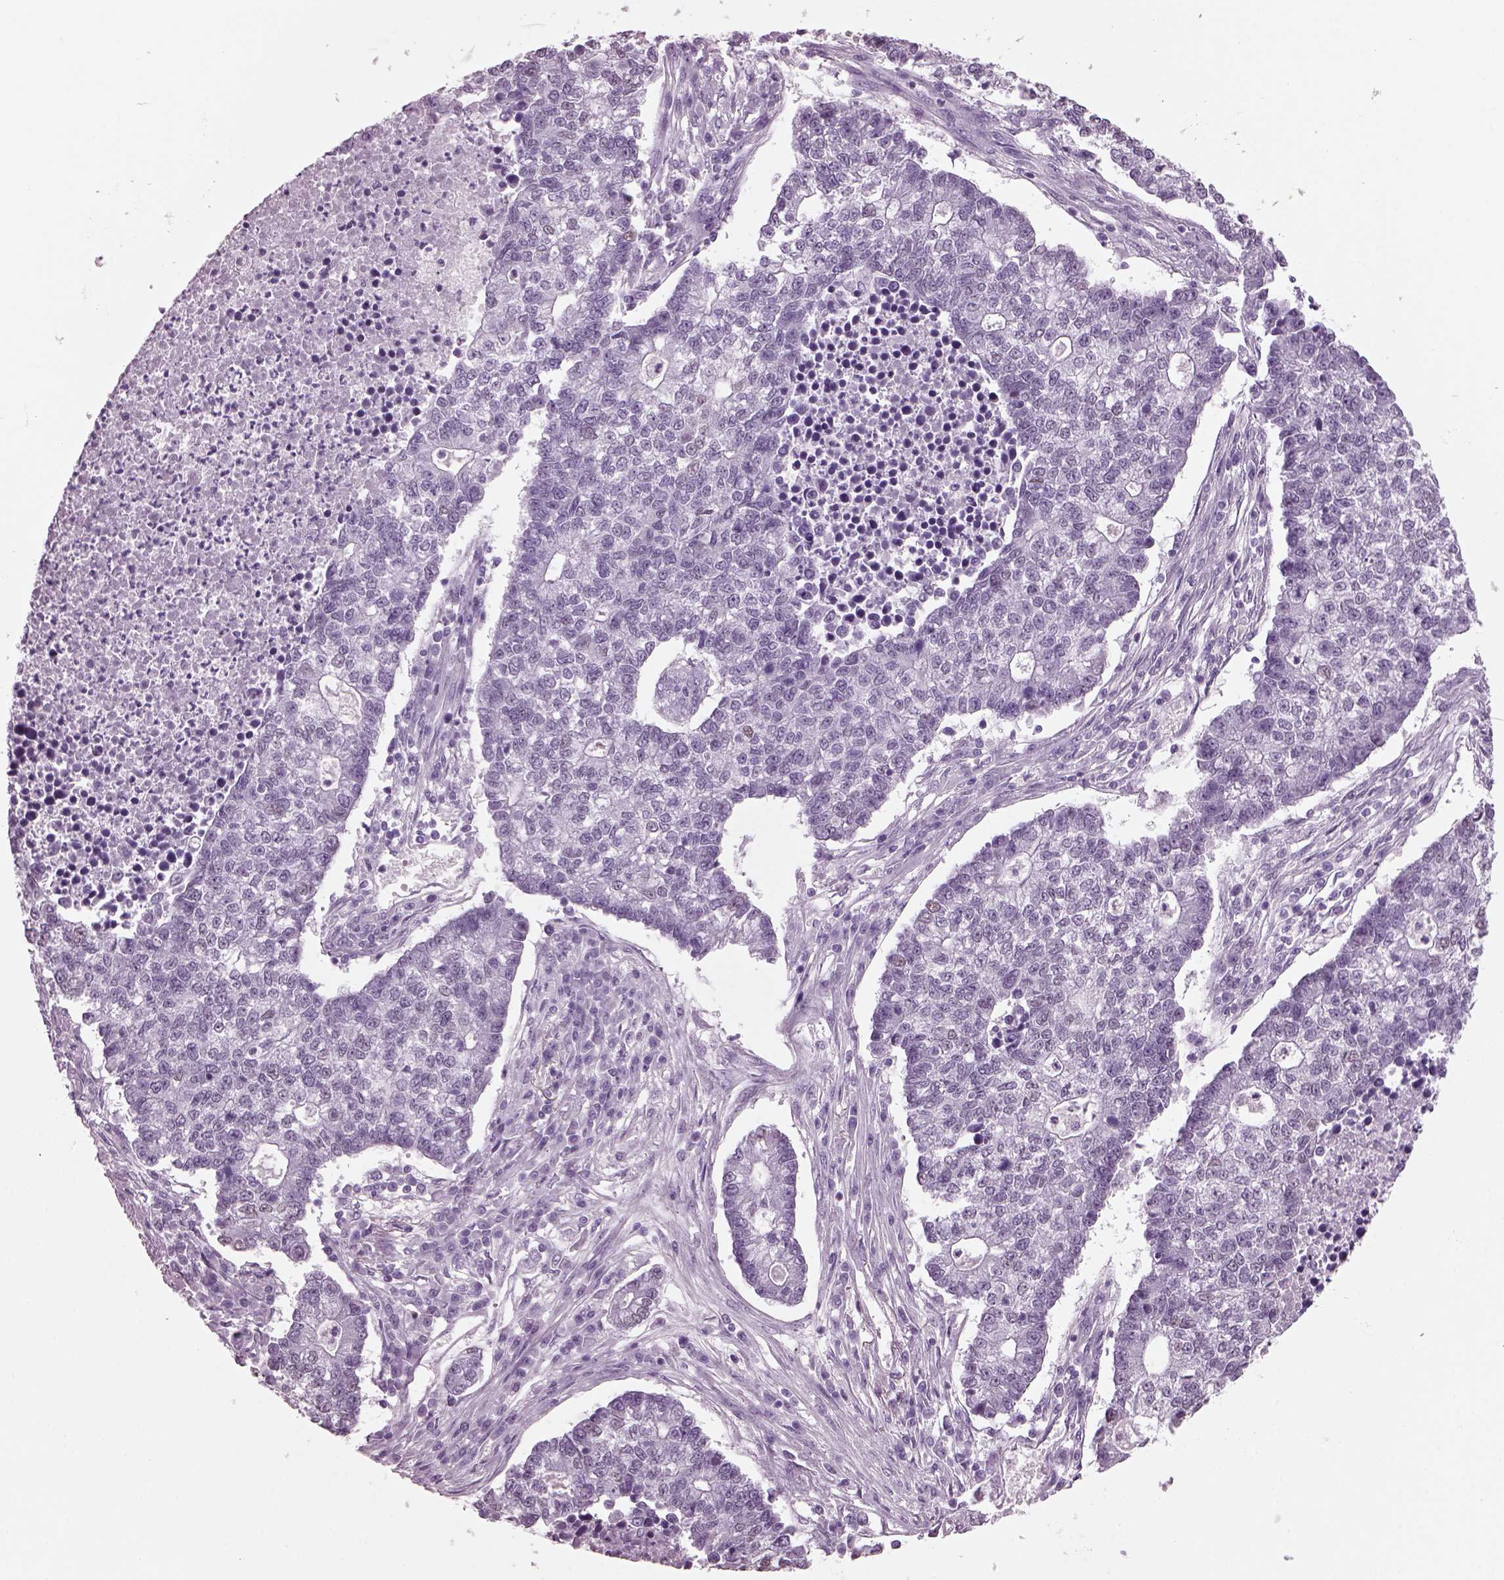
{"staining": {"intensity": "negative", "quantity": "none", "location": "none"}, "tissue": "lung cancer", "cell_type": "Tumor cells", "image_type": "cancer", "snomed": [{"axis": "morphology", "description": "Adenocarcinoma, NOS"}, {"axis": "topography", "description": "Lung"}], "caption": "Protein analysis of lung cancer (adenocarcinoma) displays no significant expression in tumor cells.", "gene": "KRTAP3-2", "patient": {"sex": "male", "age": 57}}